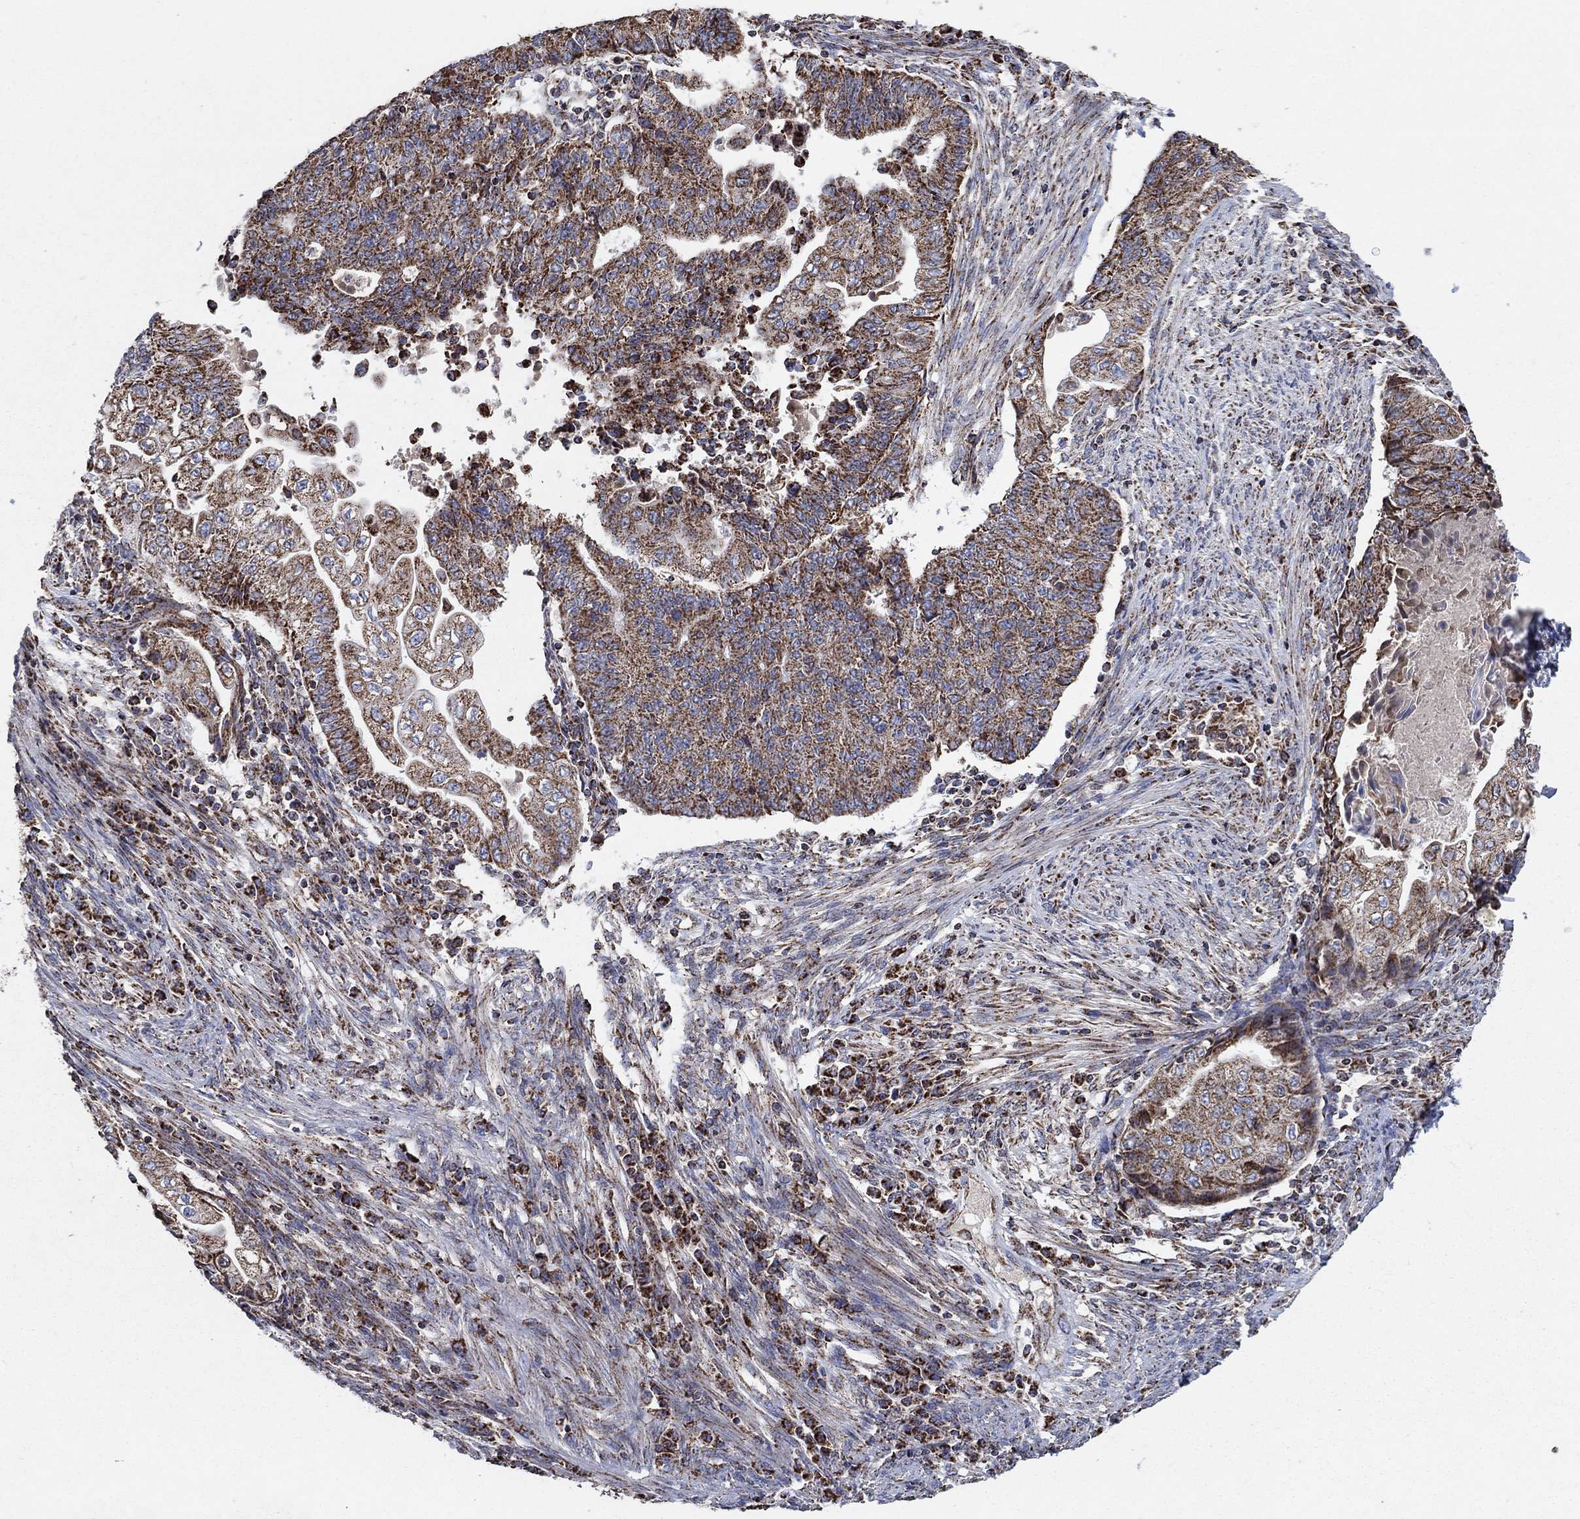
{"staining": {"intensity": "strong", "quantity": ">75%", "location": "cytoplasmic/membranous"}, "tissue": "endometrial cancer", "cell_type": "Tumor cells", "image_type": "cancer", "snomed": [{"axis": "morphology", "description": "Adenocarcinoma, NOS"}, {"axis": "topography", "description": "Uterus"}, {"axis": "topography", "description": "Endometrium"}], "caption": "Immunohistochemistry (DAB) staining of human endometrial adenocarcinoma displays strong cytoplasmic/membranous protein positivity in approximately >75% of tumor cells. (DAB IHC with brightfield microscopy, high magnification).", "gene": "C9orf85", "patient": {"sex": "female", "age": 54}}